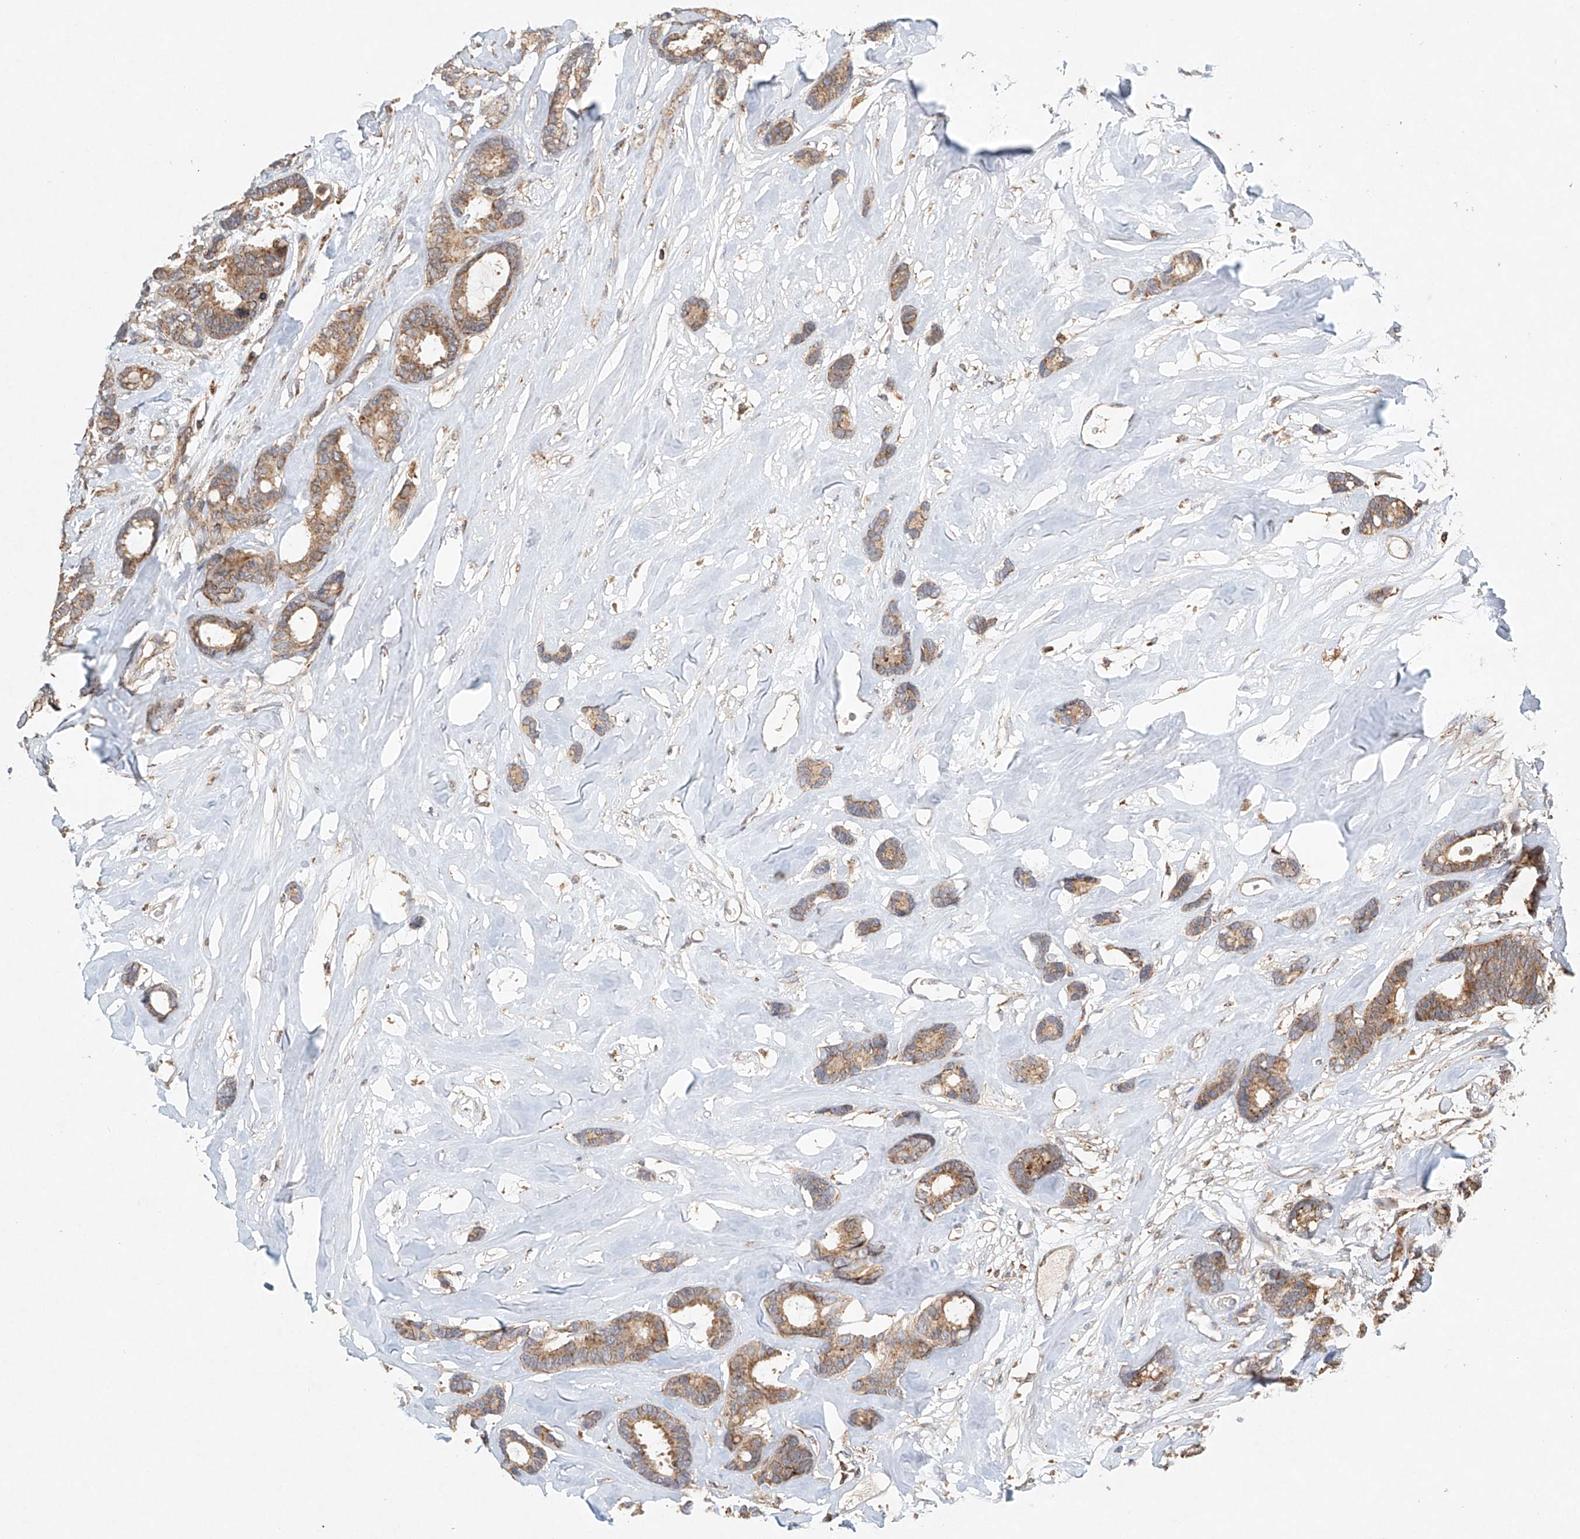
{"staining": {"intensity": "moderate", "quantity": ">75%", "location": "cytoplasmic/membranous"}, "tissue": "breast cancer", "cell_type": "Tumor cells", "image_type": "cancer", "snomed": [{"axis": "morphology", "description": "Duct carcinoma"}, {"axis": "topography", "description": "Breast"}], "caption": "High-magnification brightfield microscopy of breast intraductal carcinoma stained with DAB (brown) and counterstained with hematoxylin (blue). tumor cells exhibit moderate cytoplasmic/membranous positivity is seen in approximately>75% of cells. The staining is performed using DAB brown chromogen to label protein expression. The nuclei are counter-stained blue using hematoxylin.", "gene": "DCAF11", "patient": {"sex": "female", "age": 87}}